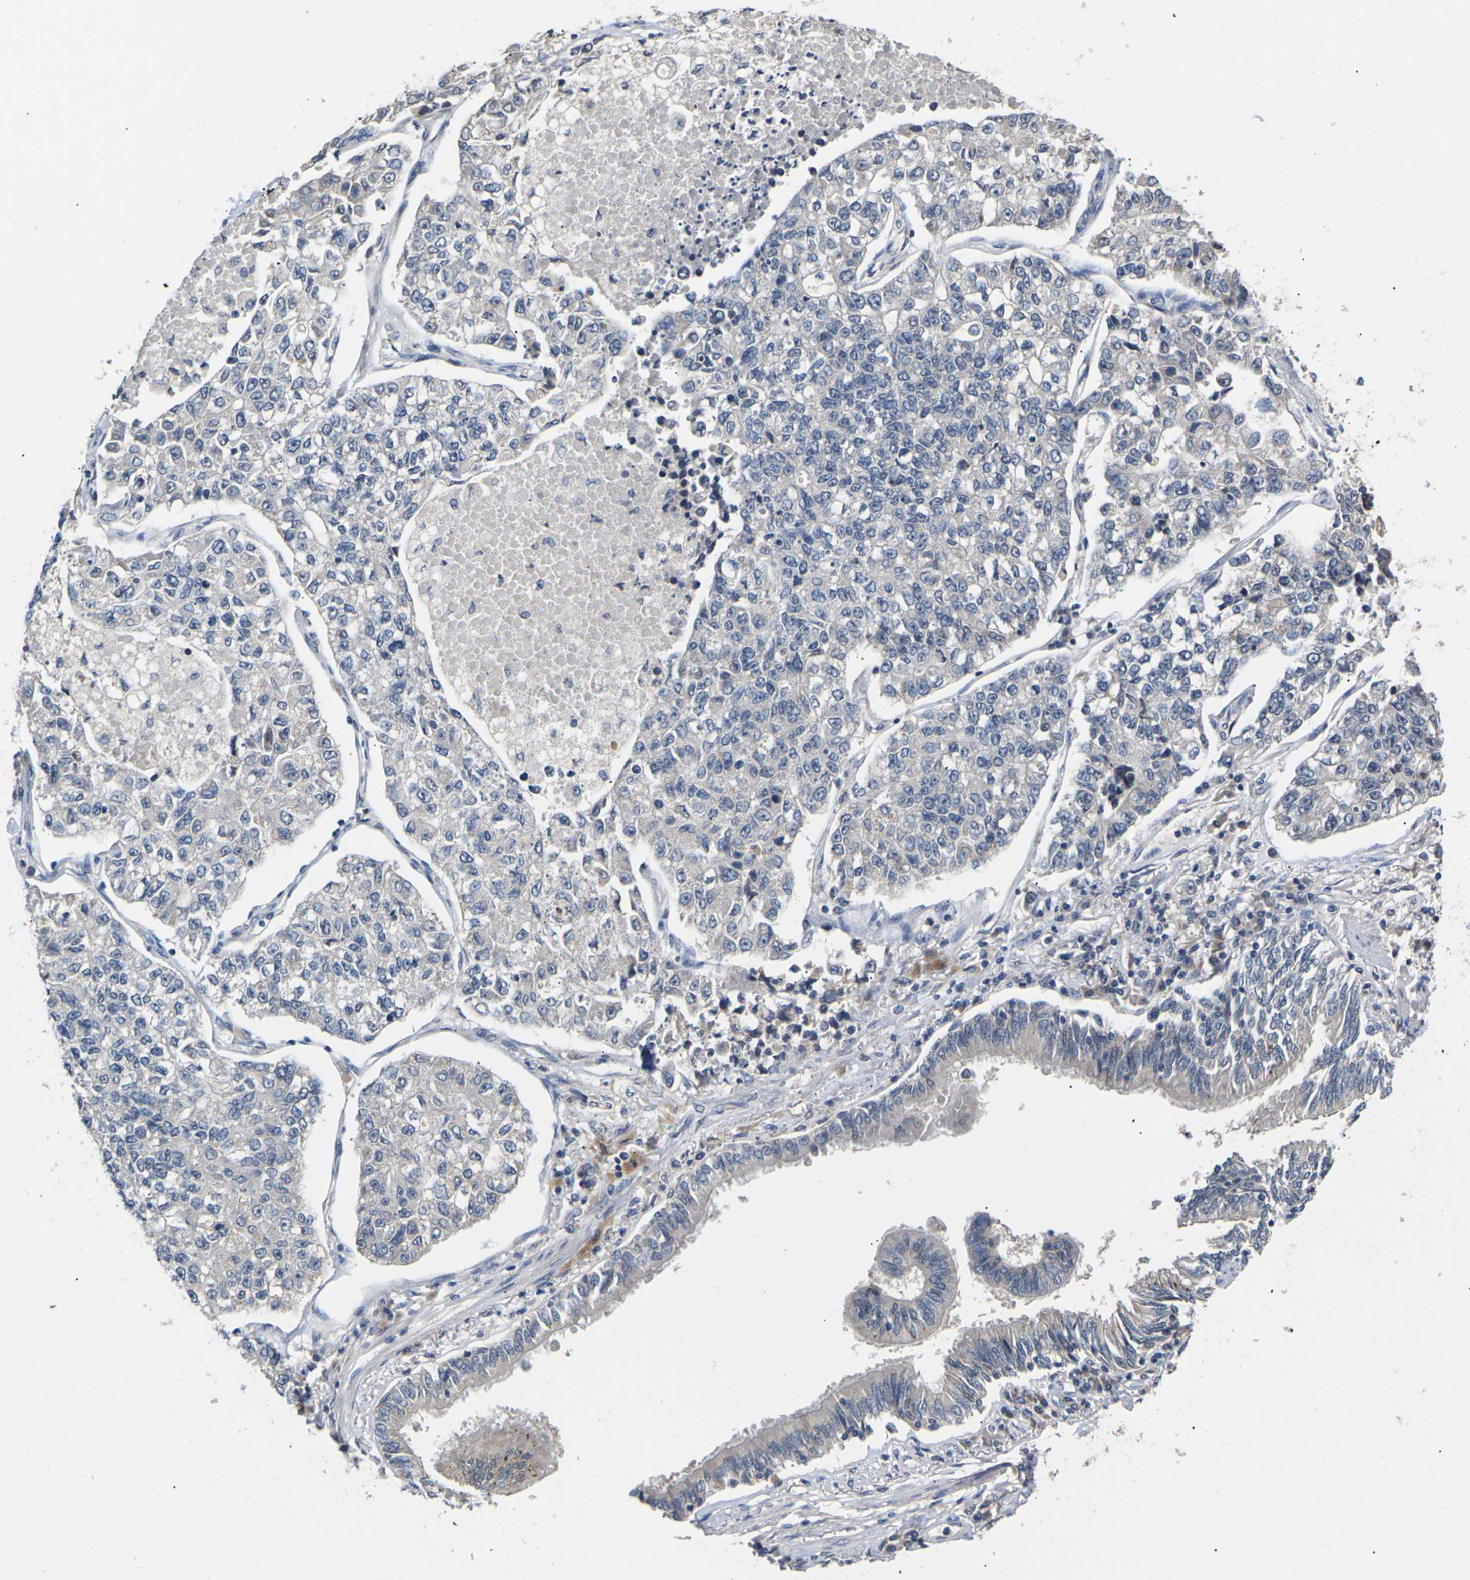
{"staining": {"intensity": "negative", "quantity": "none", "location": "none"}, "tissue": "lung cancer", "cell_type": "Tumor cells", "image_type": "cancer", "snomed": [{"axis": "morphology", "description": "Adenocarcinoma, NOS"}, {"axis": "topography", "description": "Lung"}], "caption": "High magnification brightfield microscopy of adenocarcinoma (lung) stained with DAB (brown) and counterstained with hematoxylin (blue): tumor cells show no significant positivity.", "gene": "SLC2A2", "patient": {"sex": "male", "age": 49}}